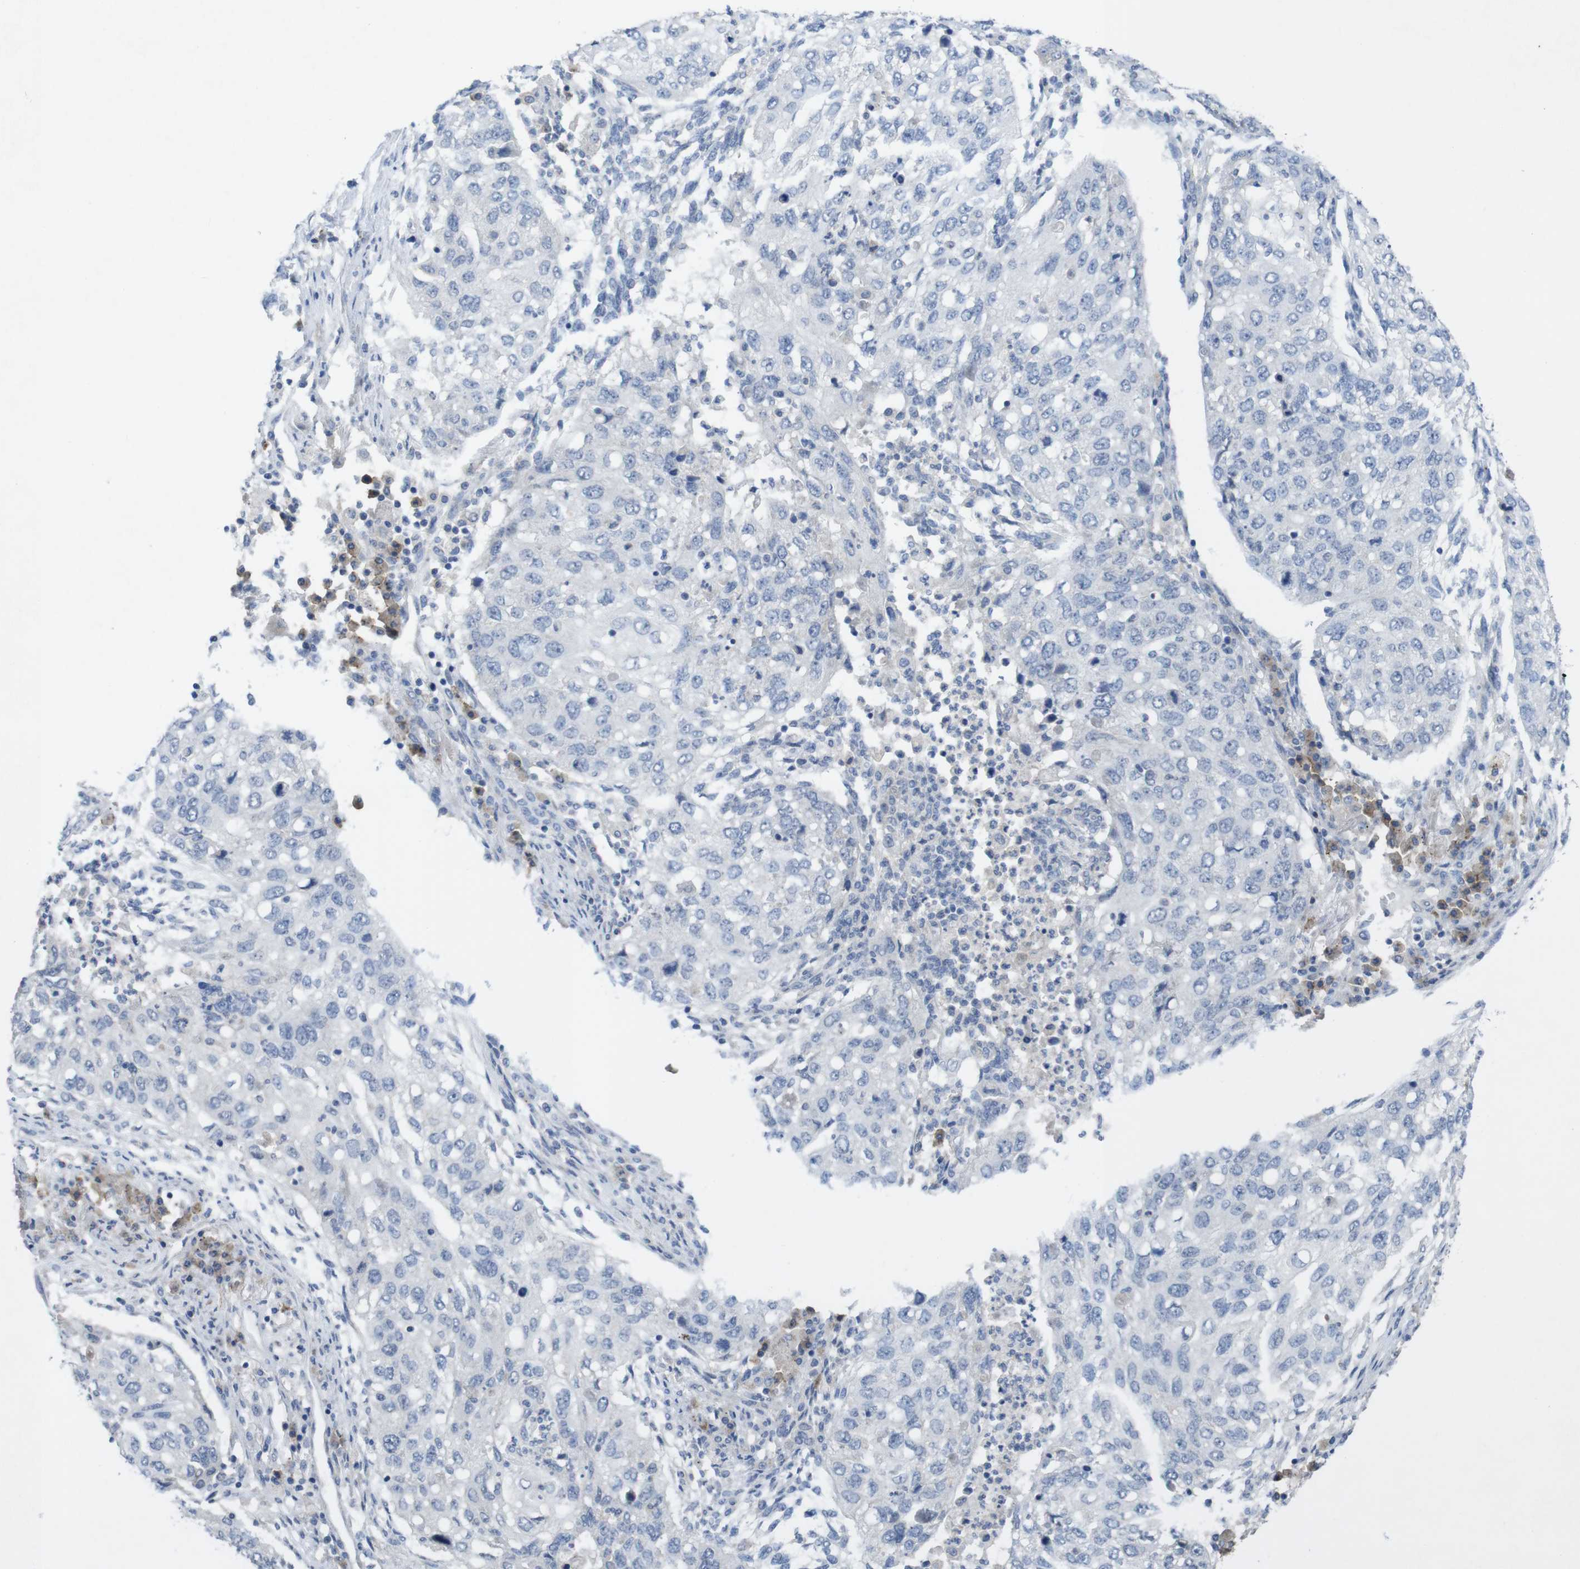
{"staining": {"intensity": "negative", "quantity": "none", "location": "none"}, "tissue": "lung cancer", "cell_type": "Tumor cells", "image_type": "cancer", "snomed": [{"axis": "morphology", "description": "Squamous cell carcinoma, NOS"}, {"axis": "topography", "description": "Lung"}], "caption": "Immunohistochemistry (IHC) micrograph of neoplastic tissue: lung squamous cell carcinoma stained with DAB (3,3'-diaminobenzidine) shows no significant protein staining in tumor cells.", "gene": "SLAMF7", "patient": {"sex": "female", "age": 63}}